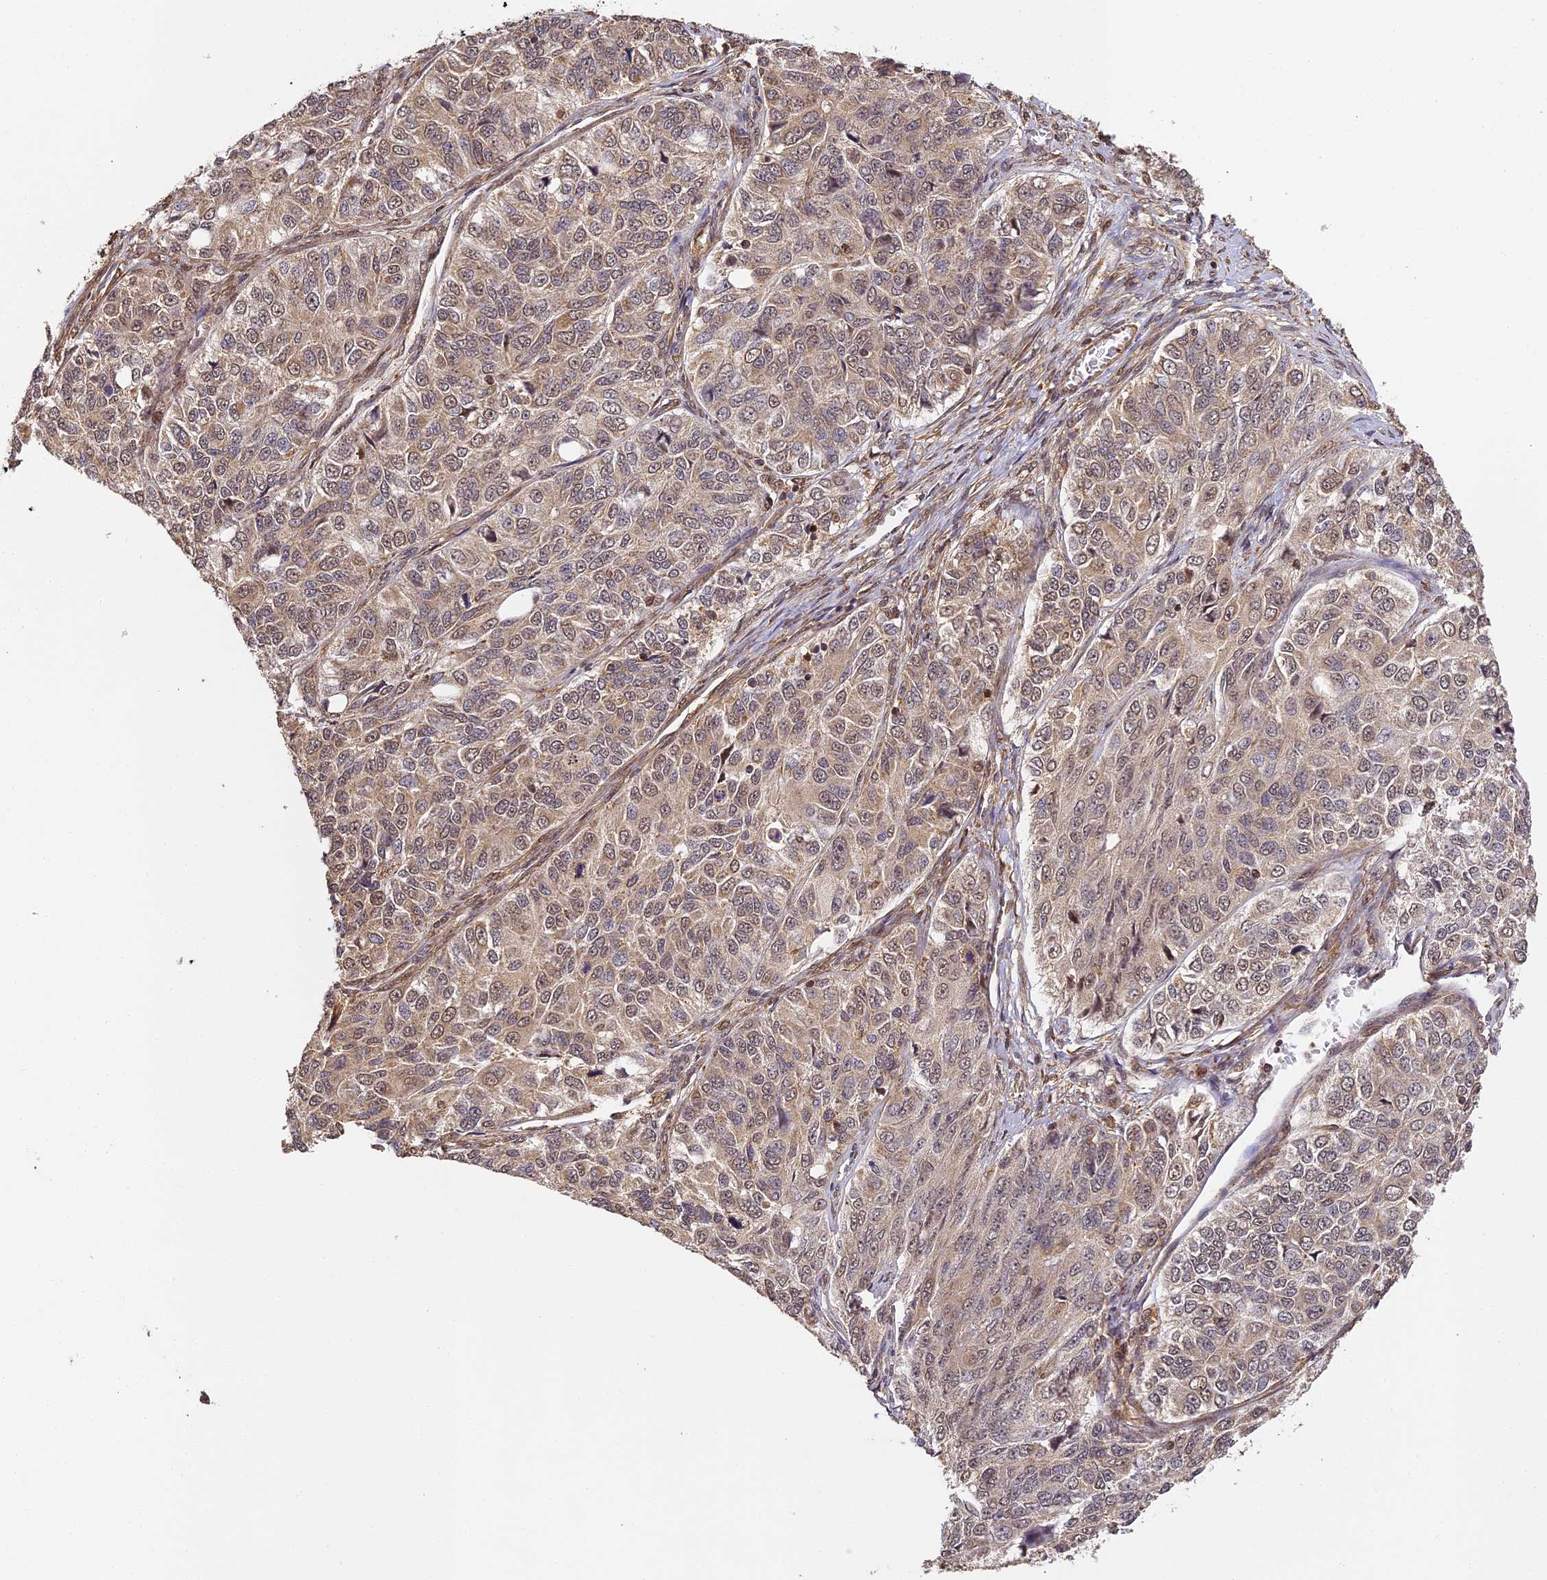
{"staining": {"intensity": "weak", "quantity": ">75%", "location": "cytoplasmic/membranous,nuclear"}, "tissue": "ovarian cancer", "cell_type": "Tumor cells", "image_type": "cancer", "snomed": [{"axis": "morphology", "description": "Carcinoma, endometroid"}, {"axis": "topography", "description": "Ovary"}], "caption": "A histopathology image showing weak cytoplasmic/membranous and nuclear staining in approximately >75% of tumor cells in ovarian cancer (endometroid carcinoma), as visualized by brown immunohistochemical staining.", "gene": "ZNF443", "patient": {"sex": "female", "age": 51}}